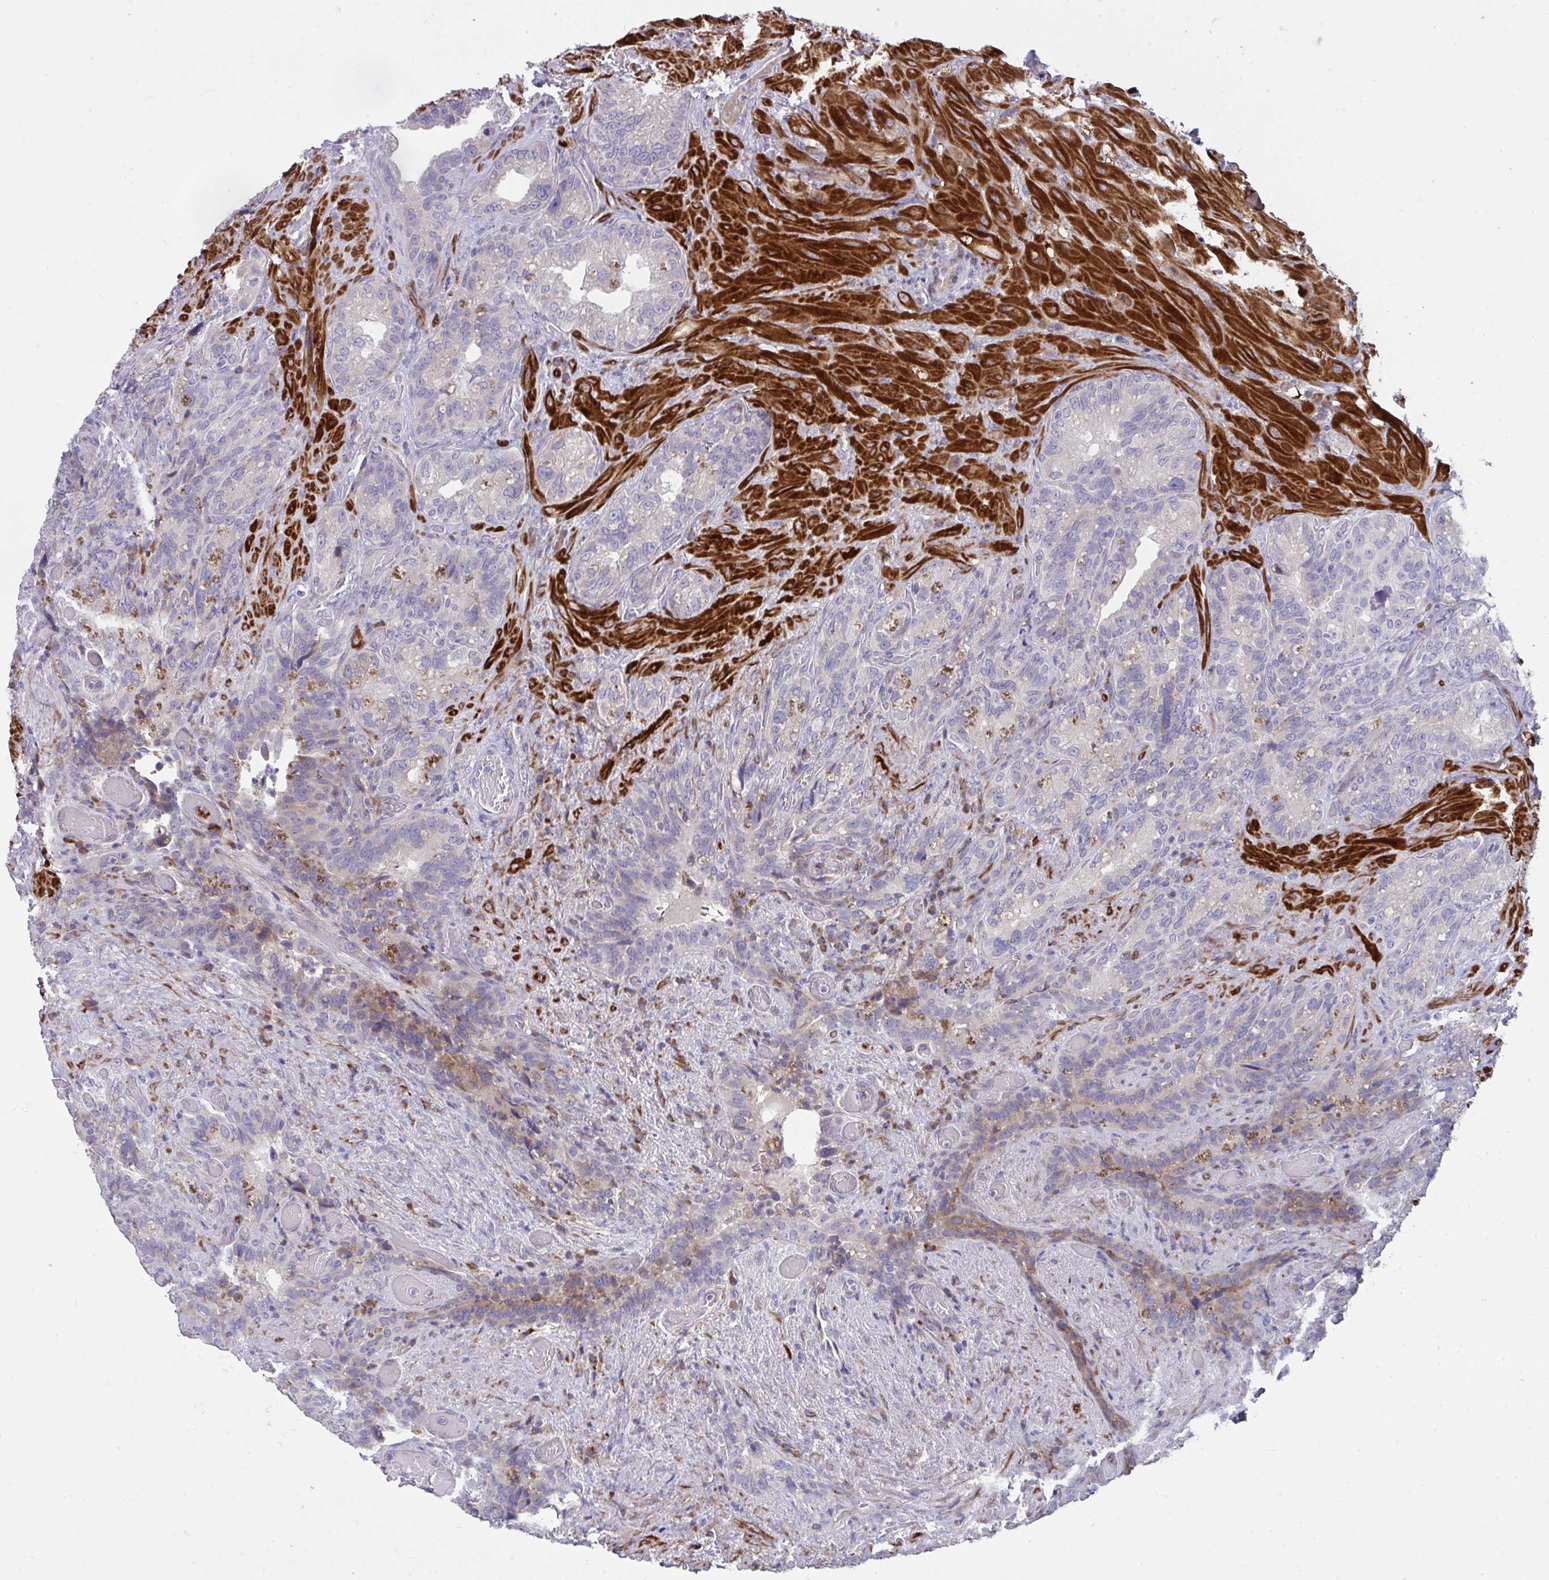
{"staining": {"intensity": "weak", "quantity": "25%-75%", "location": "cytoplasmic/membranous"}, "tissue": "seminal vesicle", "cell_type": "Glandular cells", "image_type": "normal", "snomed": [{"axis": "morphology", "description": "Normal tissue, NOS"}, {"axis": "topography", "description": "Seminal veicle"}], "caption": "Immunohistochemistry (IHC) of unremarkable human seminal vesicle displays low levels of weak cytoplasmic/membranous expression in approximately 25%-75% of glandular cells.", "gene": "PIGZ", "patient": {"sex": "male", "age": 68}}